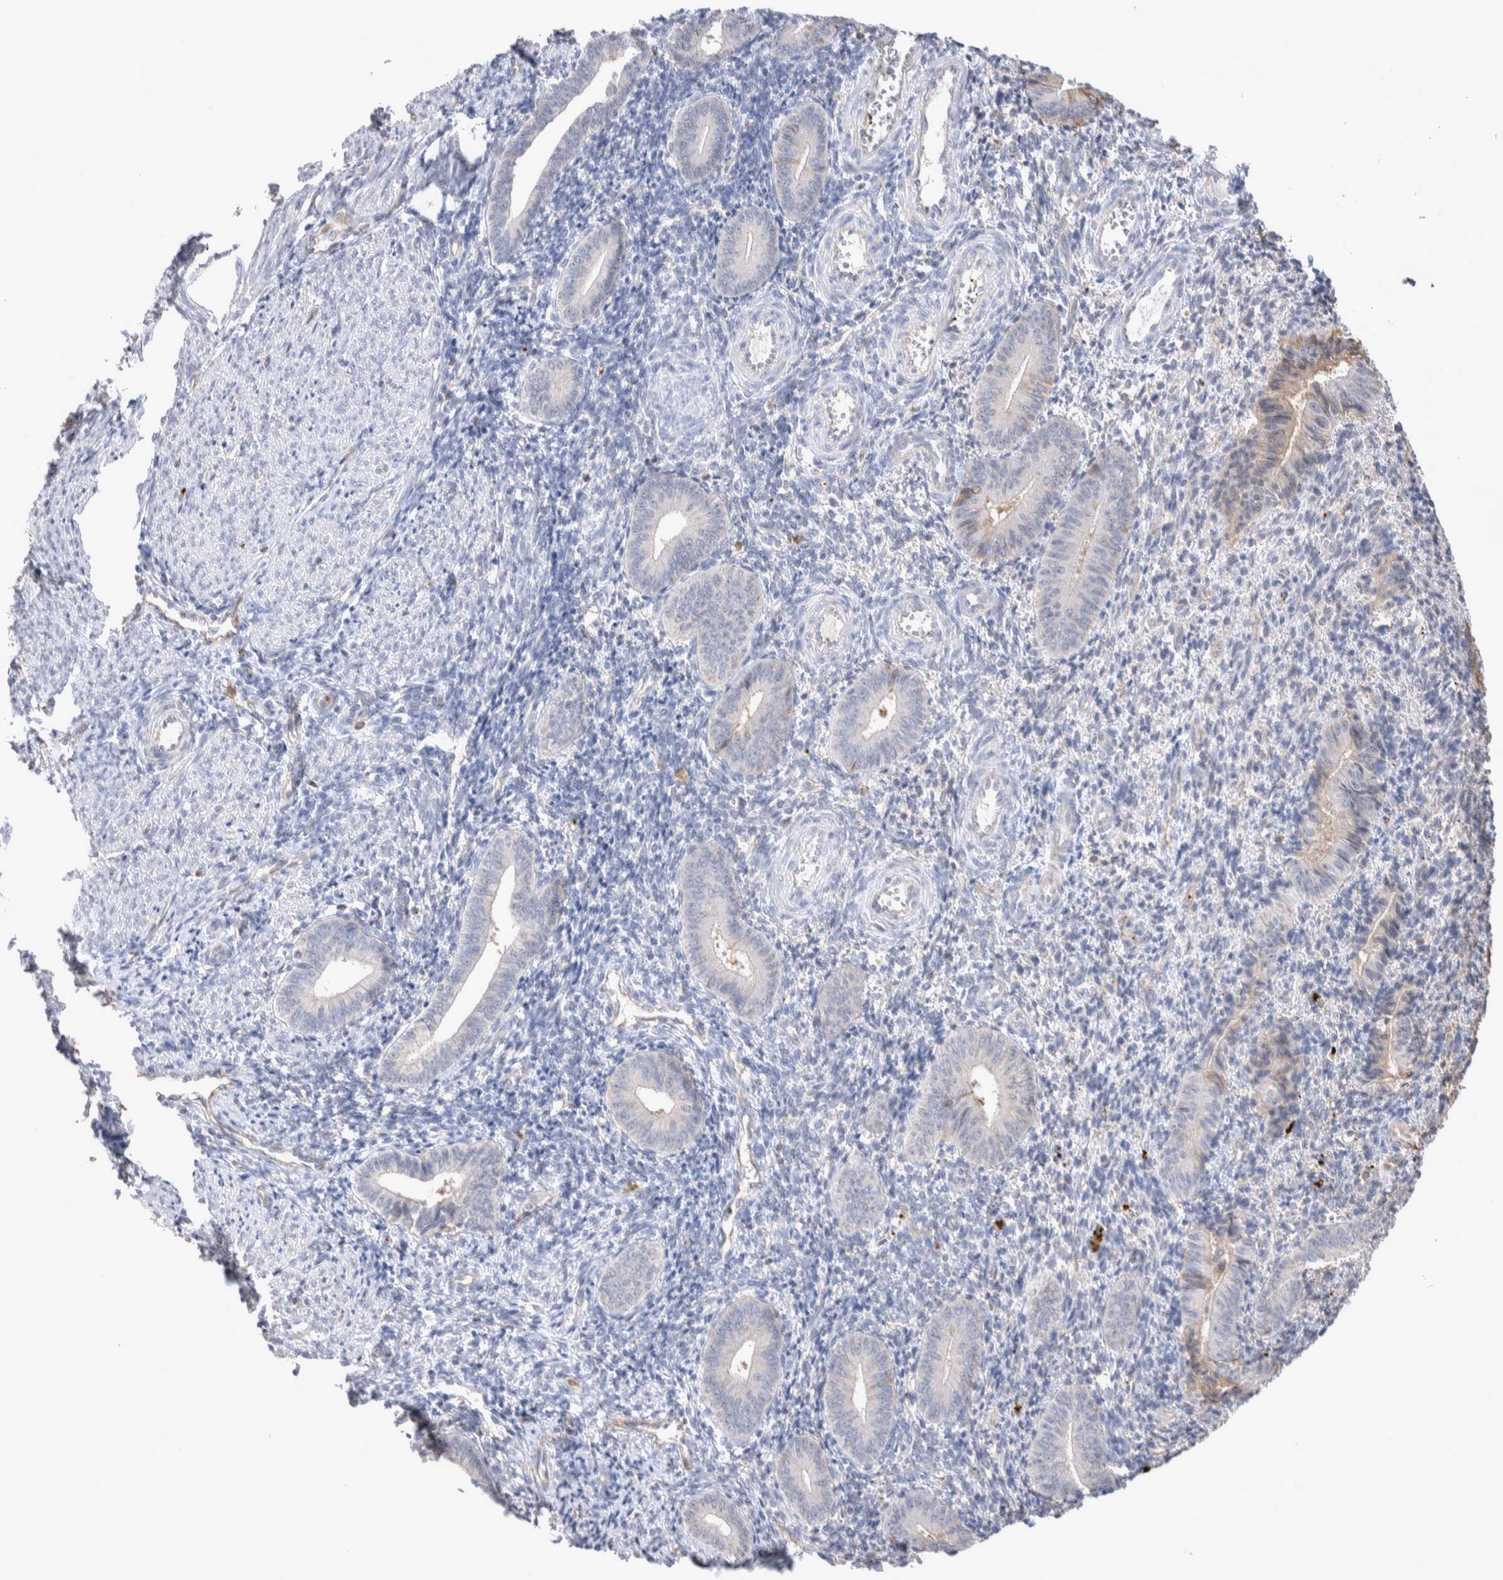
{"staining": {"intensity": "negative", "quantity": "none", "location": "none"}, "tissue": "endometrium", "cell_type": "Cells in endometrial stroma", "image_type": "normal", "snomed": [{"axis": "morphology", "description": "Normal tissue, NOS"}, {"axis": "topography", "description": "Uterus"}, {"axis": "topography", "description": "Endometrium"}], "caption": "Protein analysis of normal endometrium shows no significant expression in cells in endometrial stroma. (Brightfield microscopy of DAB (3,3'-diaminobenzidine) IHC at high magnification).", "gene": "FFAR2", "patient": {"sex": "female", "age": 33}}